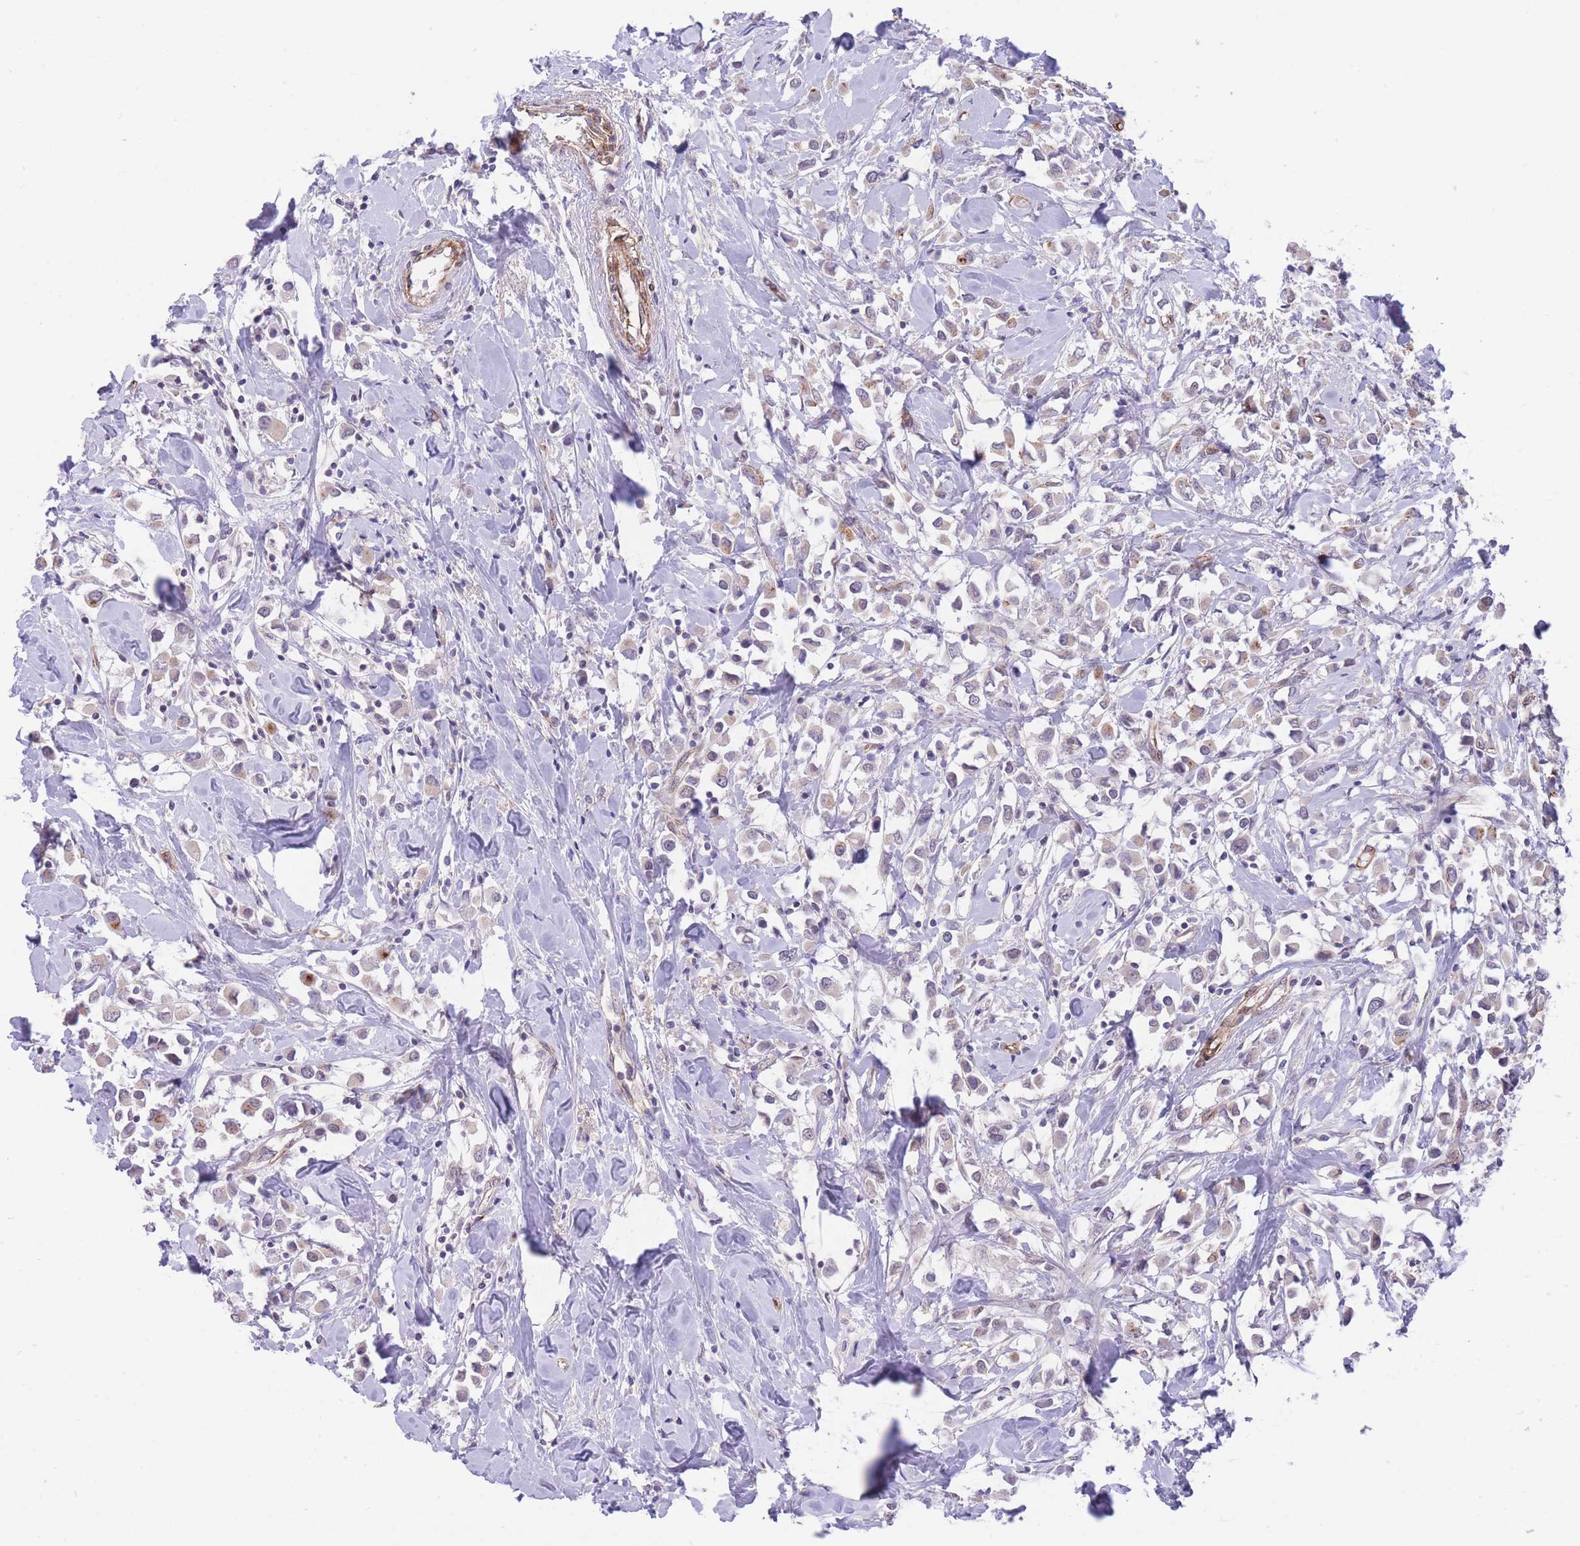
{"staining": {"intensity": "weak", "quantity": "25%-75%", "location": "cytoplasmic/membranous"}, "tissue": "breast cancer", "cell_type": "Tumor cells", "image_type": "cancer", "snomed": [{"axis": "morphology", "description": "Duct carcinoma"}, {"axis": "topography", "description": "Breast"}], "caption": "About 25%-75% of tumor cells in breast cancer demonstrate weak cytoplasmic/membranous protein expression as visualized by brown immunohistochemical staining.", "gene": "QTRT1", "patient": {"sex": "female", "age": 61}}